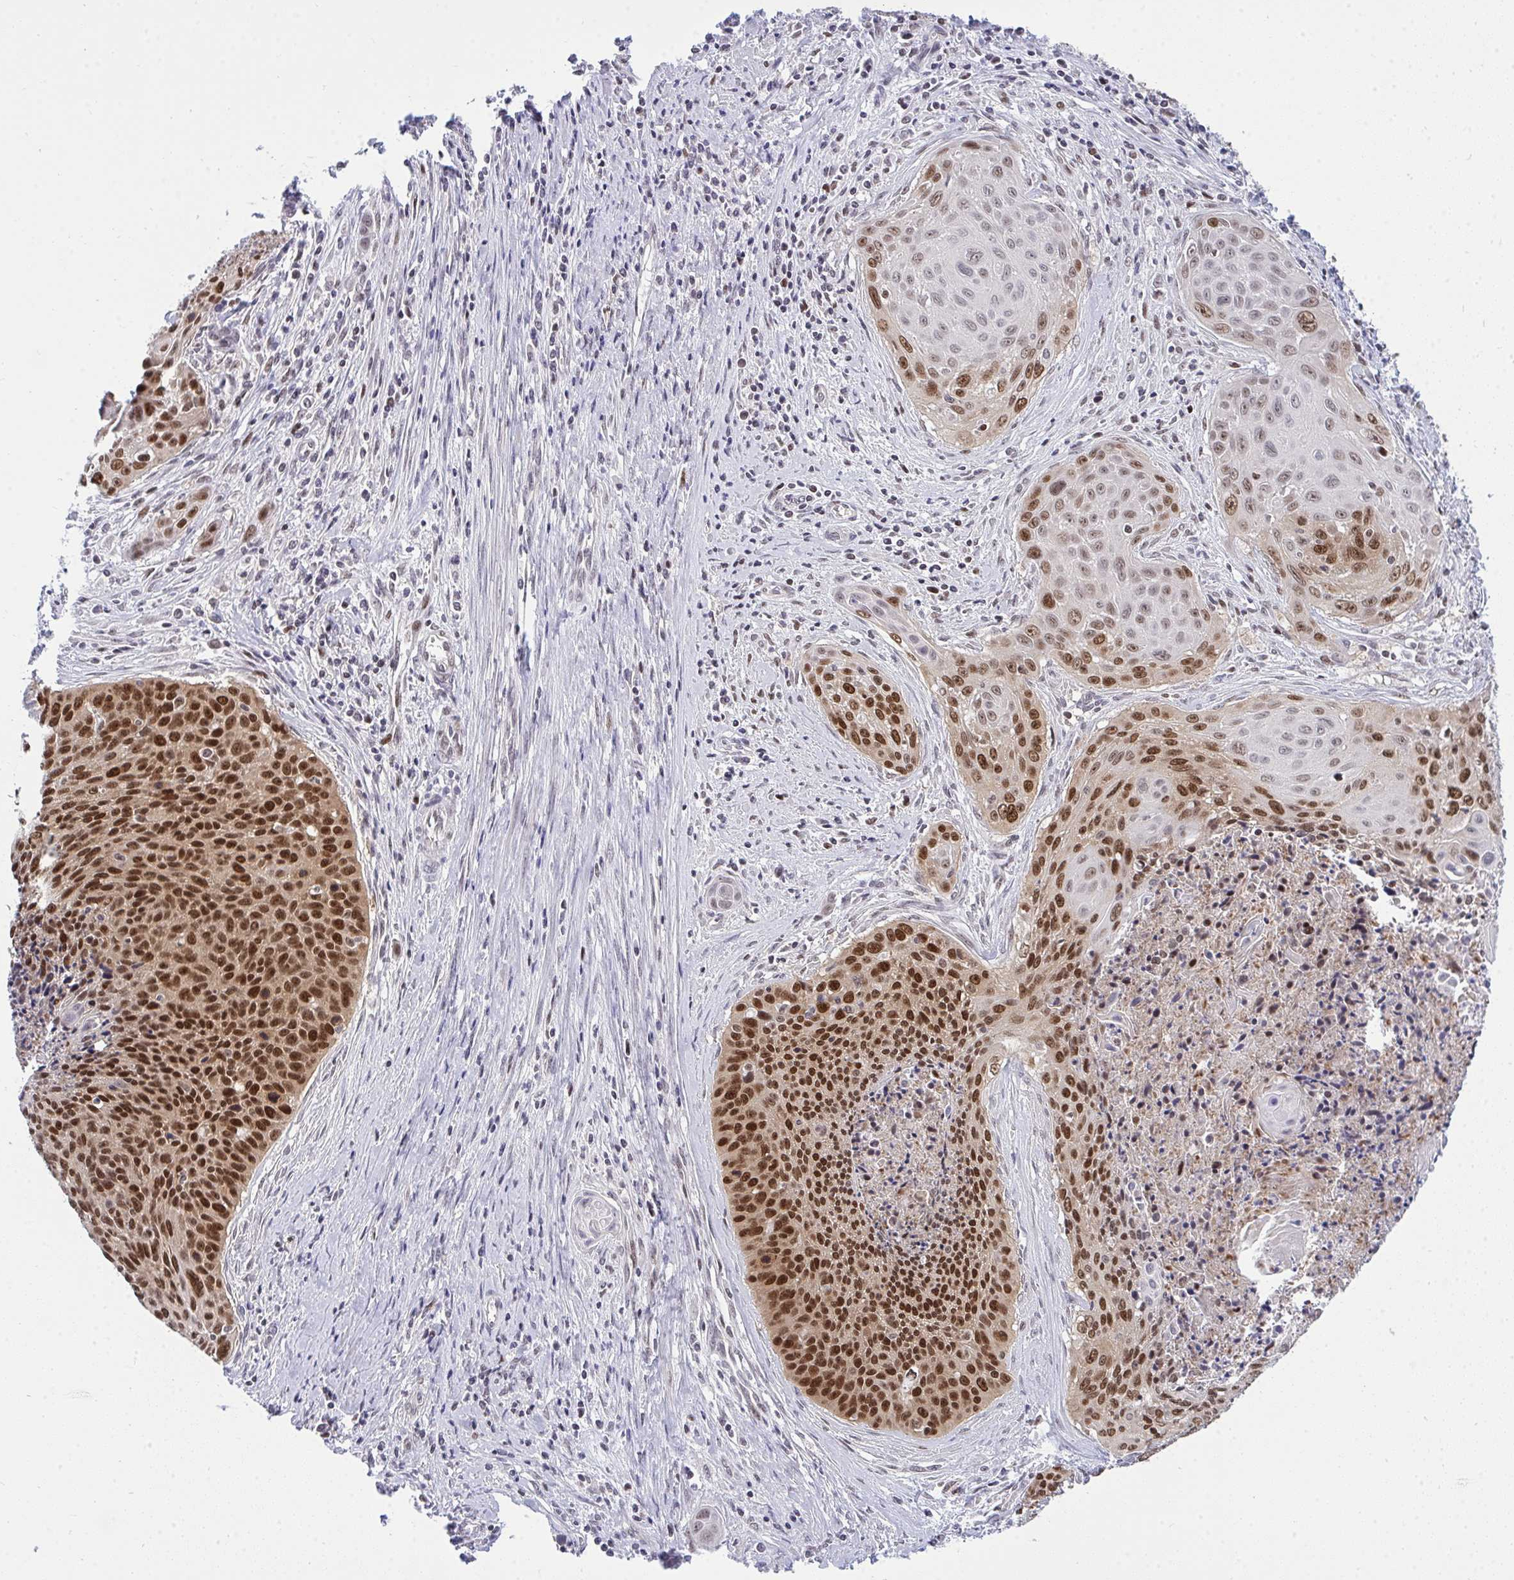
{"staining": {"intensity": "strong", "quantity": "25%-75%", "location": "nuclear"}, "tissue": "cervical cancer", "cell_type": "Tumor cells", "image_type": "cancer", "snomed": [{"axis": "morphology", "description": "Squamous cell carcinoma, NOS"}, {"axis": "topography", "description": "Cervix"}], "caption": "Human cervical squamous cell carcinoma stained with a protein marker displays strong staining in tumor cells.", "gene": "RFC4", "patient": {"sex": "female", "age": 55}}